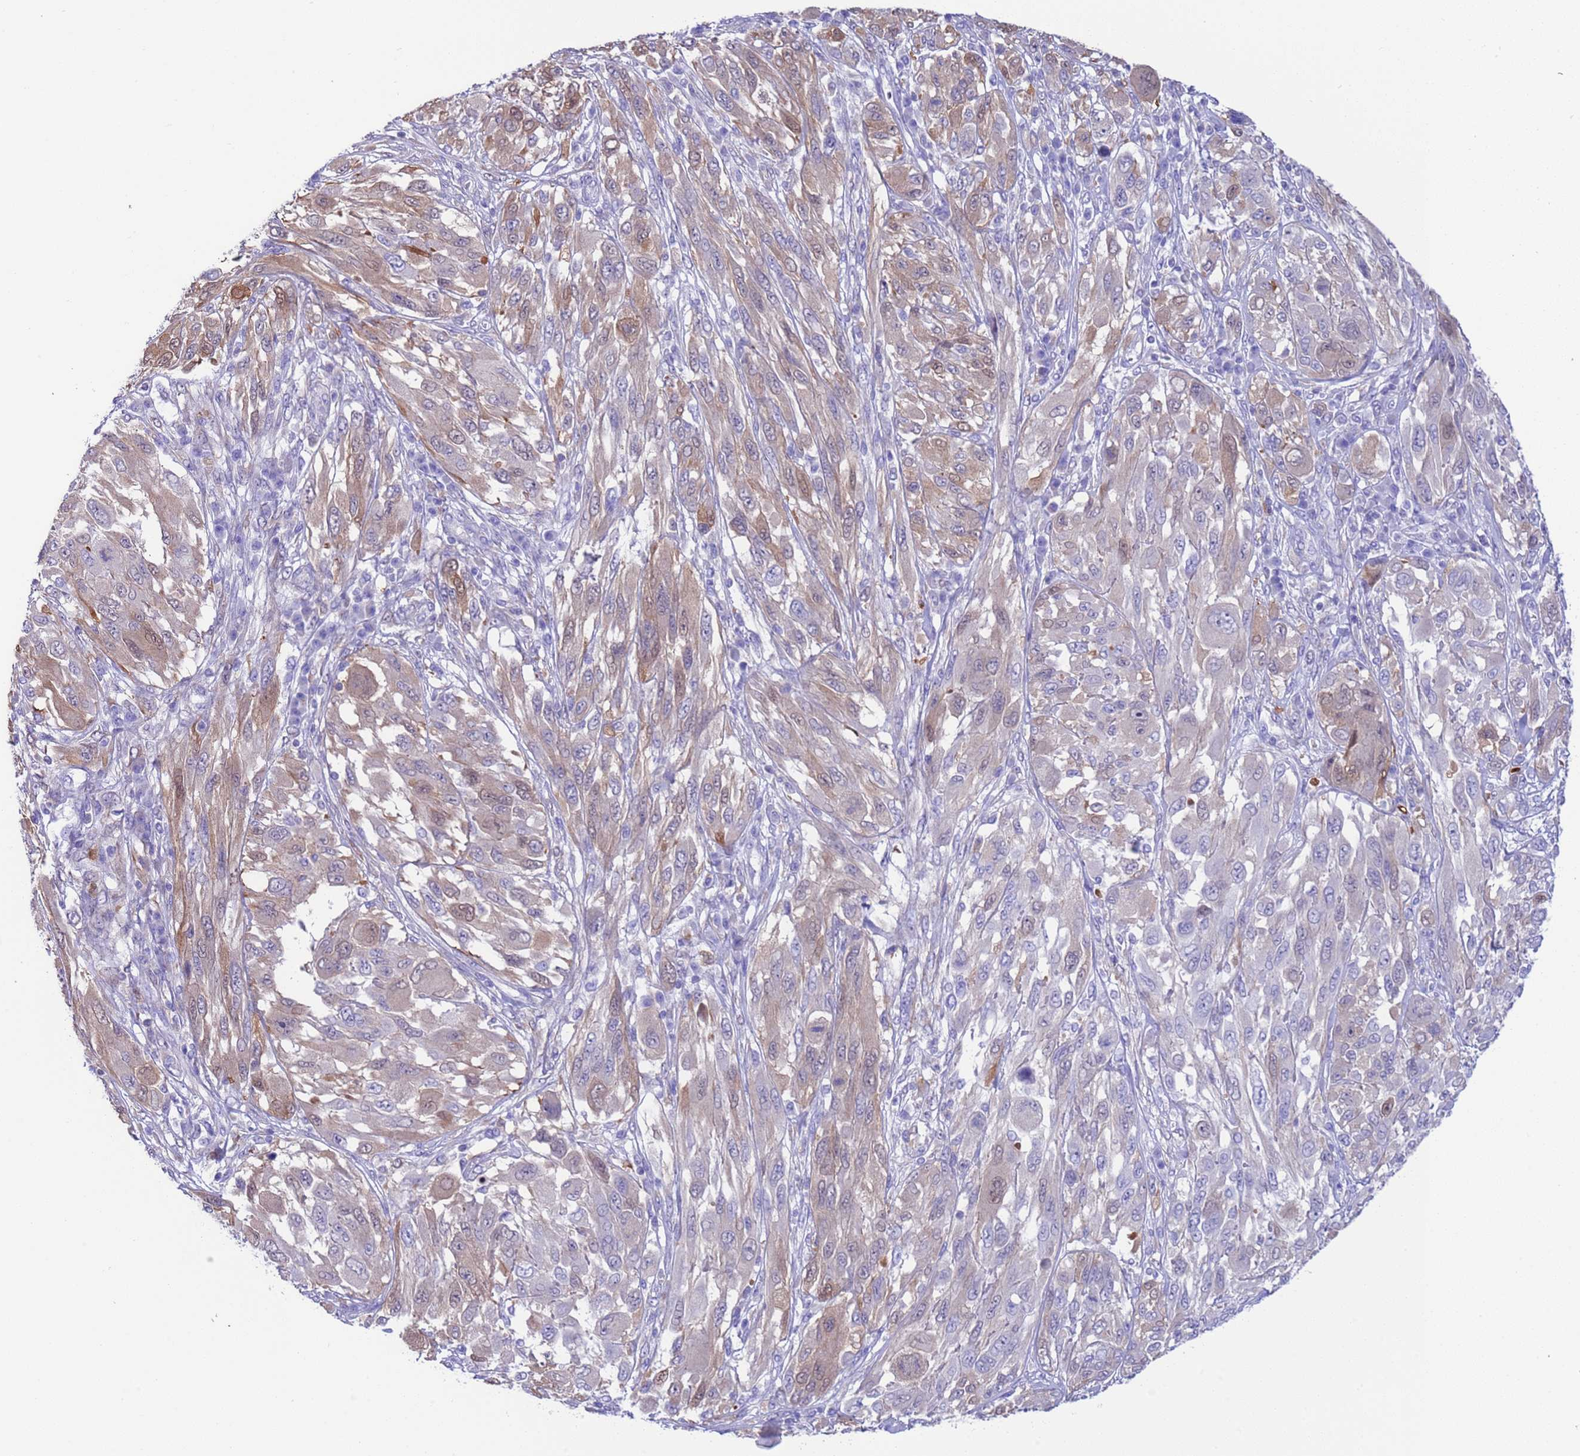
{"staining": {"intensity": "weak", "quantity": "25%-75%", "location": "cytoplasmic/membranous,nuclear"}, "tissue": "melanoma", "cell_type": "Tumor cells", "image_type": "cancer", "snomed": [{"axis": "morphology", "description": "Malignant melanoma, NOS"}, {"axis": "topography", "description": "Skin"}], "caption": "IHC of human melanoma shows low levels of weak cytoplasmic/membranous and nuclear staining in about 25%-75% of tumor cells.", "gene": "C6orf47", "patient": {"sex": "female", "age": 91}}